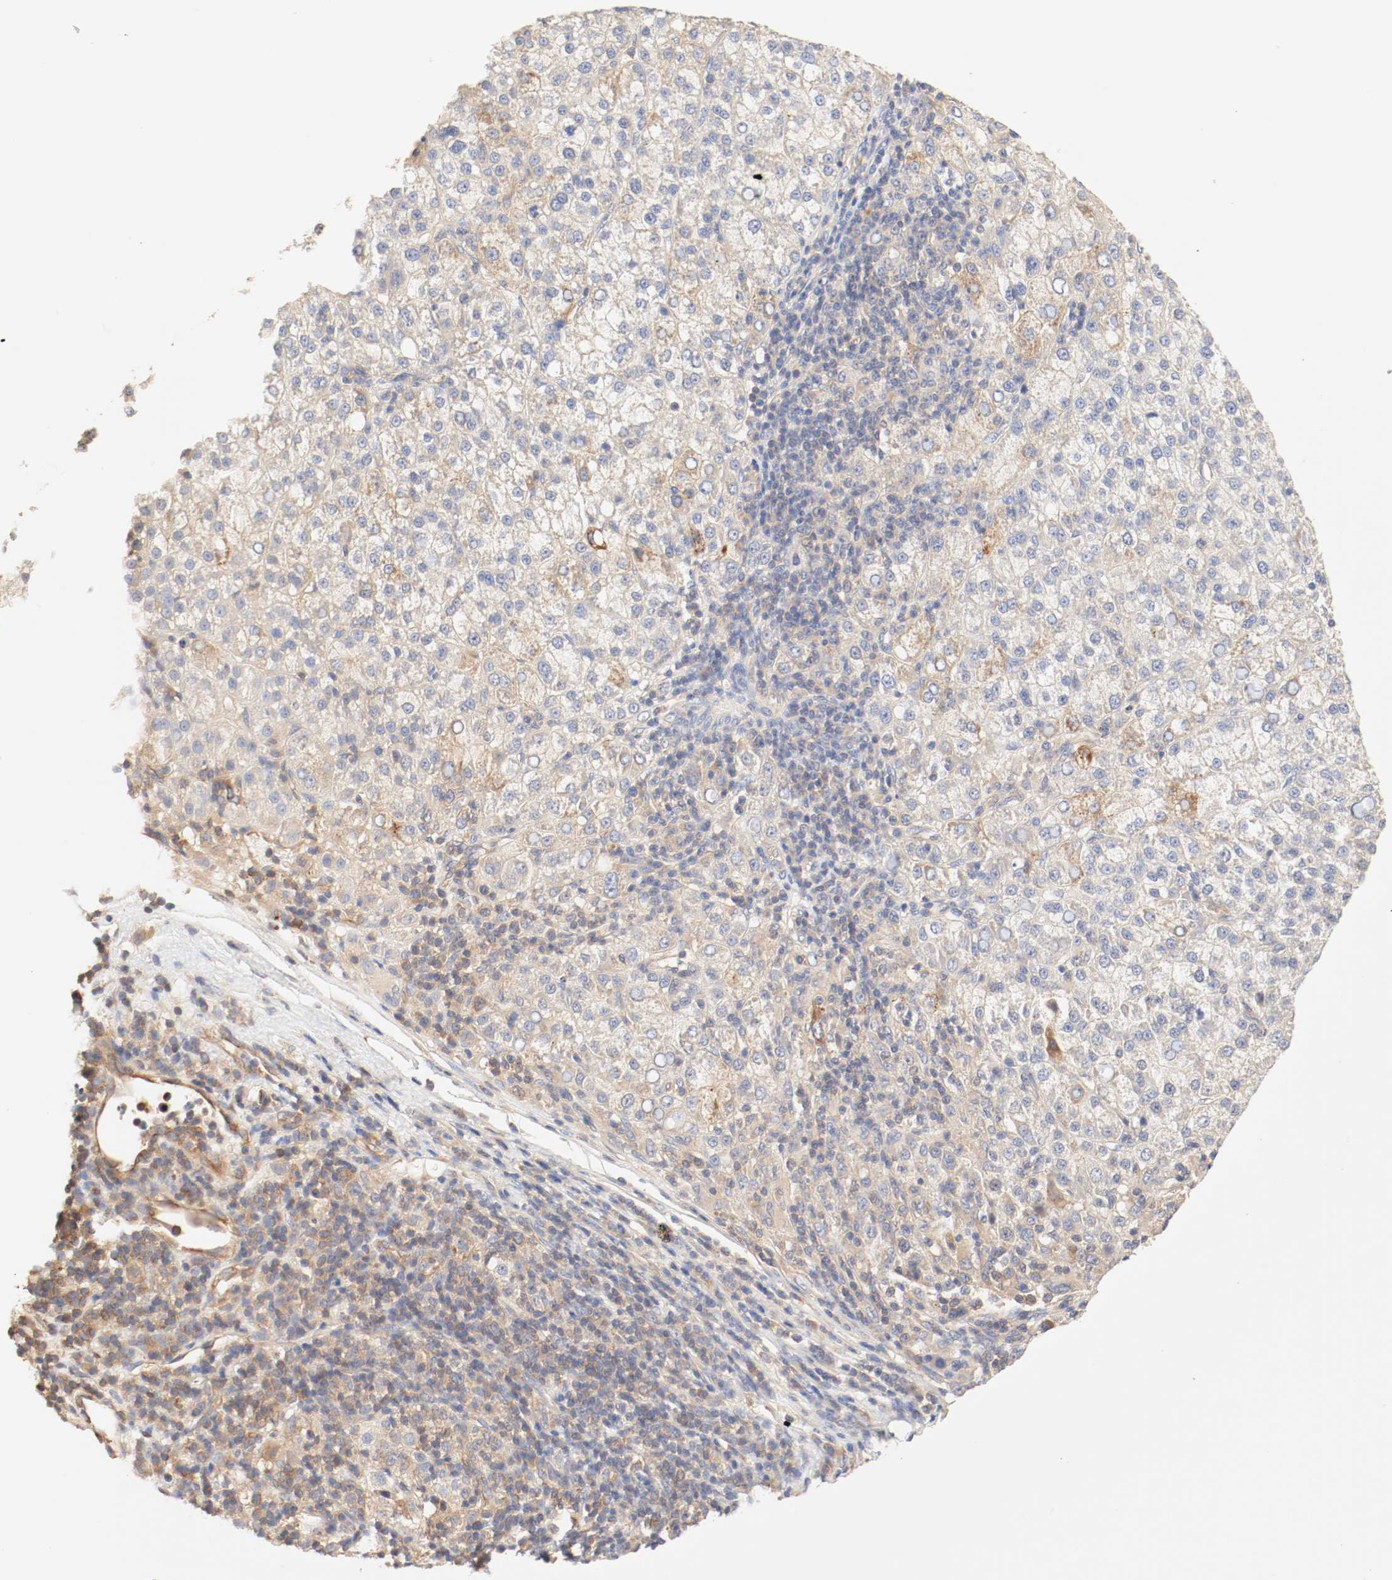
{"staining": {"intensity": "moderate", "quantity": "25%-75%", "location": "cytoplasmic/membranous"}, "tissue": "liver cancer", "cell_type": "Tumor cells", "image_type": "cancer", "snomed": [{"axis": "morphology", "description": "Carcinoma, Hepatocellular, NOS"}, {"axis": "topography", "description": "Liver"}], "caption": "The photomicrograph shows immunohistochemical staining of liver cancer (hepatocellular carcinoma). There is moderate cytoplasmic/membranous expression is appreciated in approximately 25%-75% of tumor cells. The staining is performed using DAB (3,3'-diaminobenzidine) brown chromogen to label protein expression. The nuclei are counter-stained blue using hematoxylin.", "gene": "GIT1", "patient": {"sex": "female", "age": 58}}